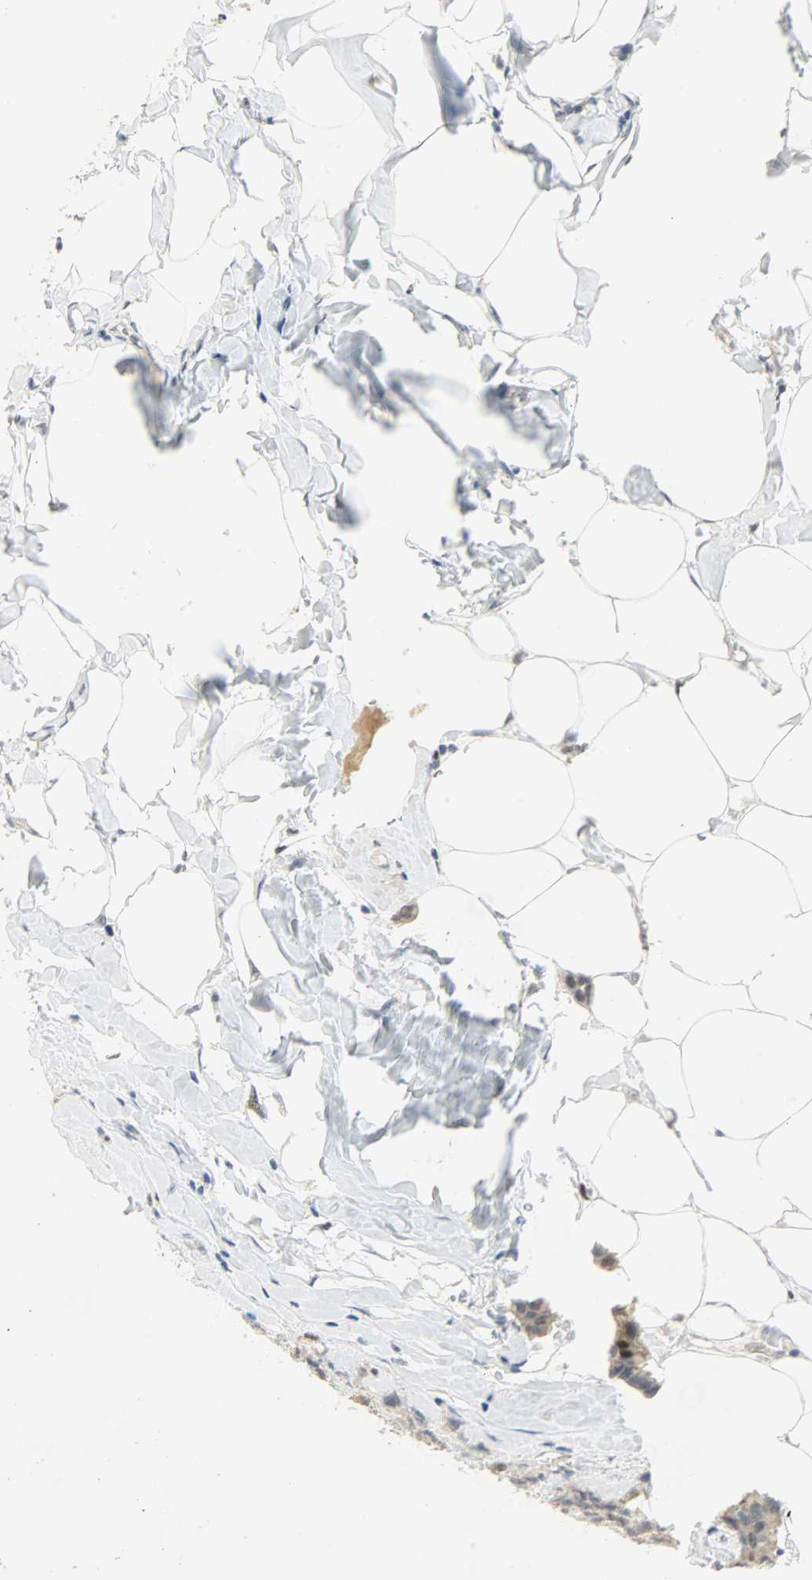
{"staining": {"intensity": "weak", "quantity": ">75%", "location": "cytoplasmic/membranous,nuclear"}, "tissue": "breast cancer", "cell_type": "Tumor cells", "image_type": "cancer", "snomed": [{"axis": "morphology", "description": "Normal tissue, NOS"}, {"axis": "morphology", "description": "Duct carcinoma"}, {"axis": "topography", "description": "Breast"}], "caption": "Protein expression analysis of human breast intraductal carcinoma reveals weak cytoplasmic/membranous and nuclear positivity in approximately >75% of tumor cells.", "gene": "PPARG", "patient": {"sex": "female", "age": 50}}